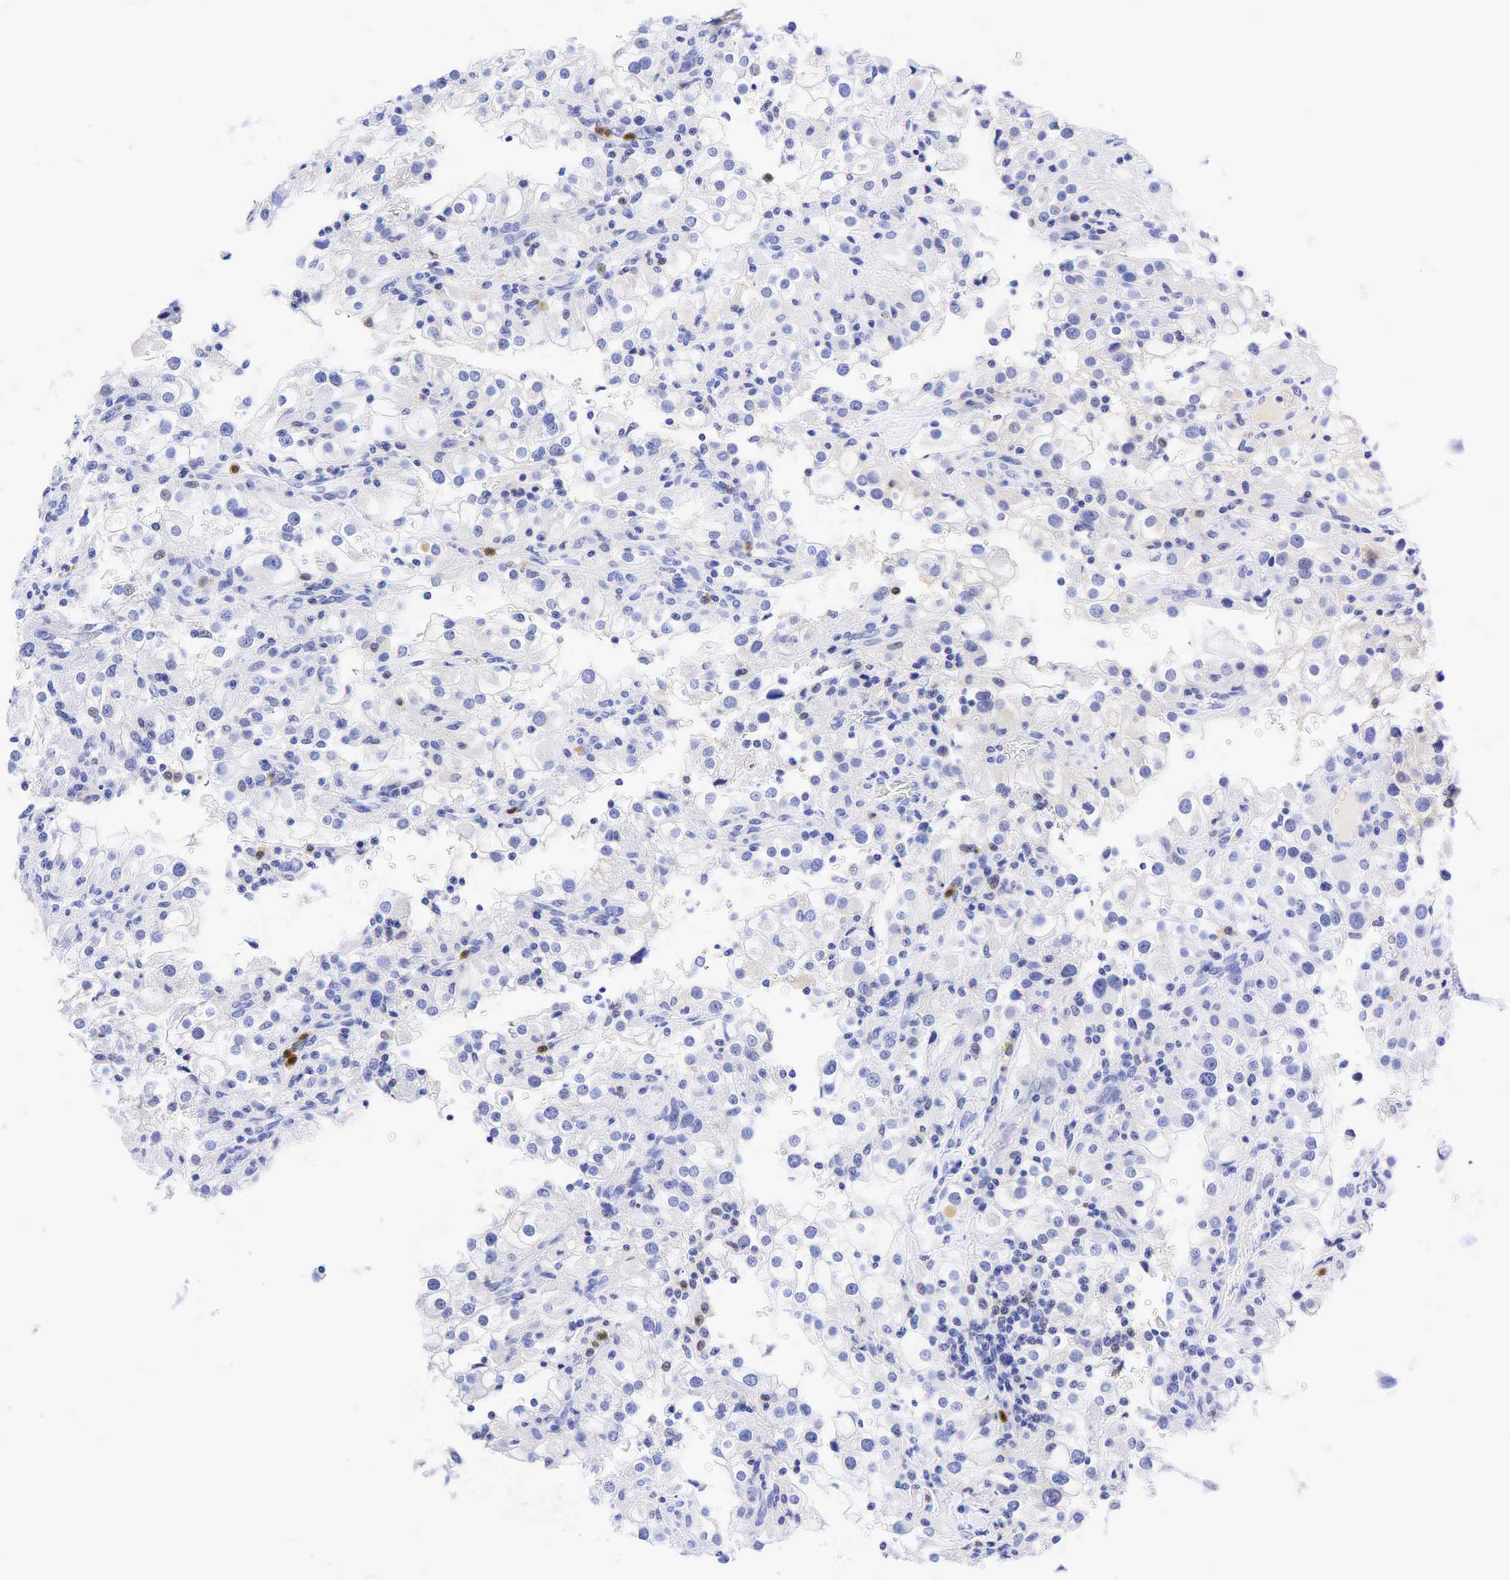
{"staining": {"intensity": "negative", "quantity": "none", "location": "none"}, "tissue": "renal cancer", "cell_type": "Tumor cells", "image_type": "cancer", "snomed": [{"axis": "morphology", "description": "Adenocarcinoma, NOS"}, {"axis": "topography", "description": "Kidney"}], "caption": "Immunohistochemistry image of neoplastic tissue: human renal cancer stained with DAB shows no significant protein expression in tumor cells.", "gene": "TNFRSF8", "patient": {"sex": "female", "age": 52}}